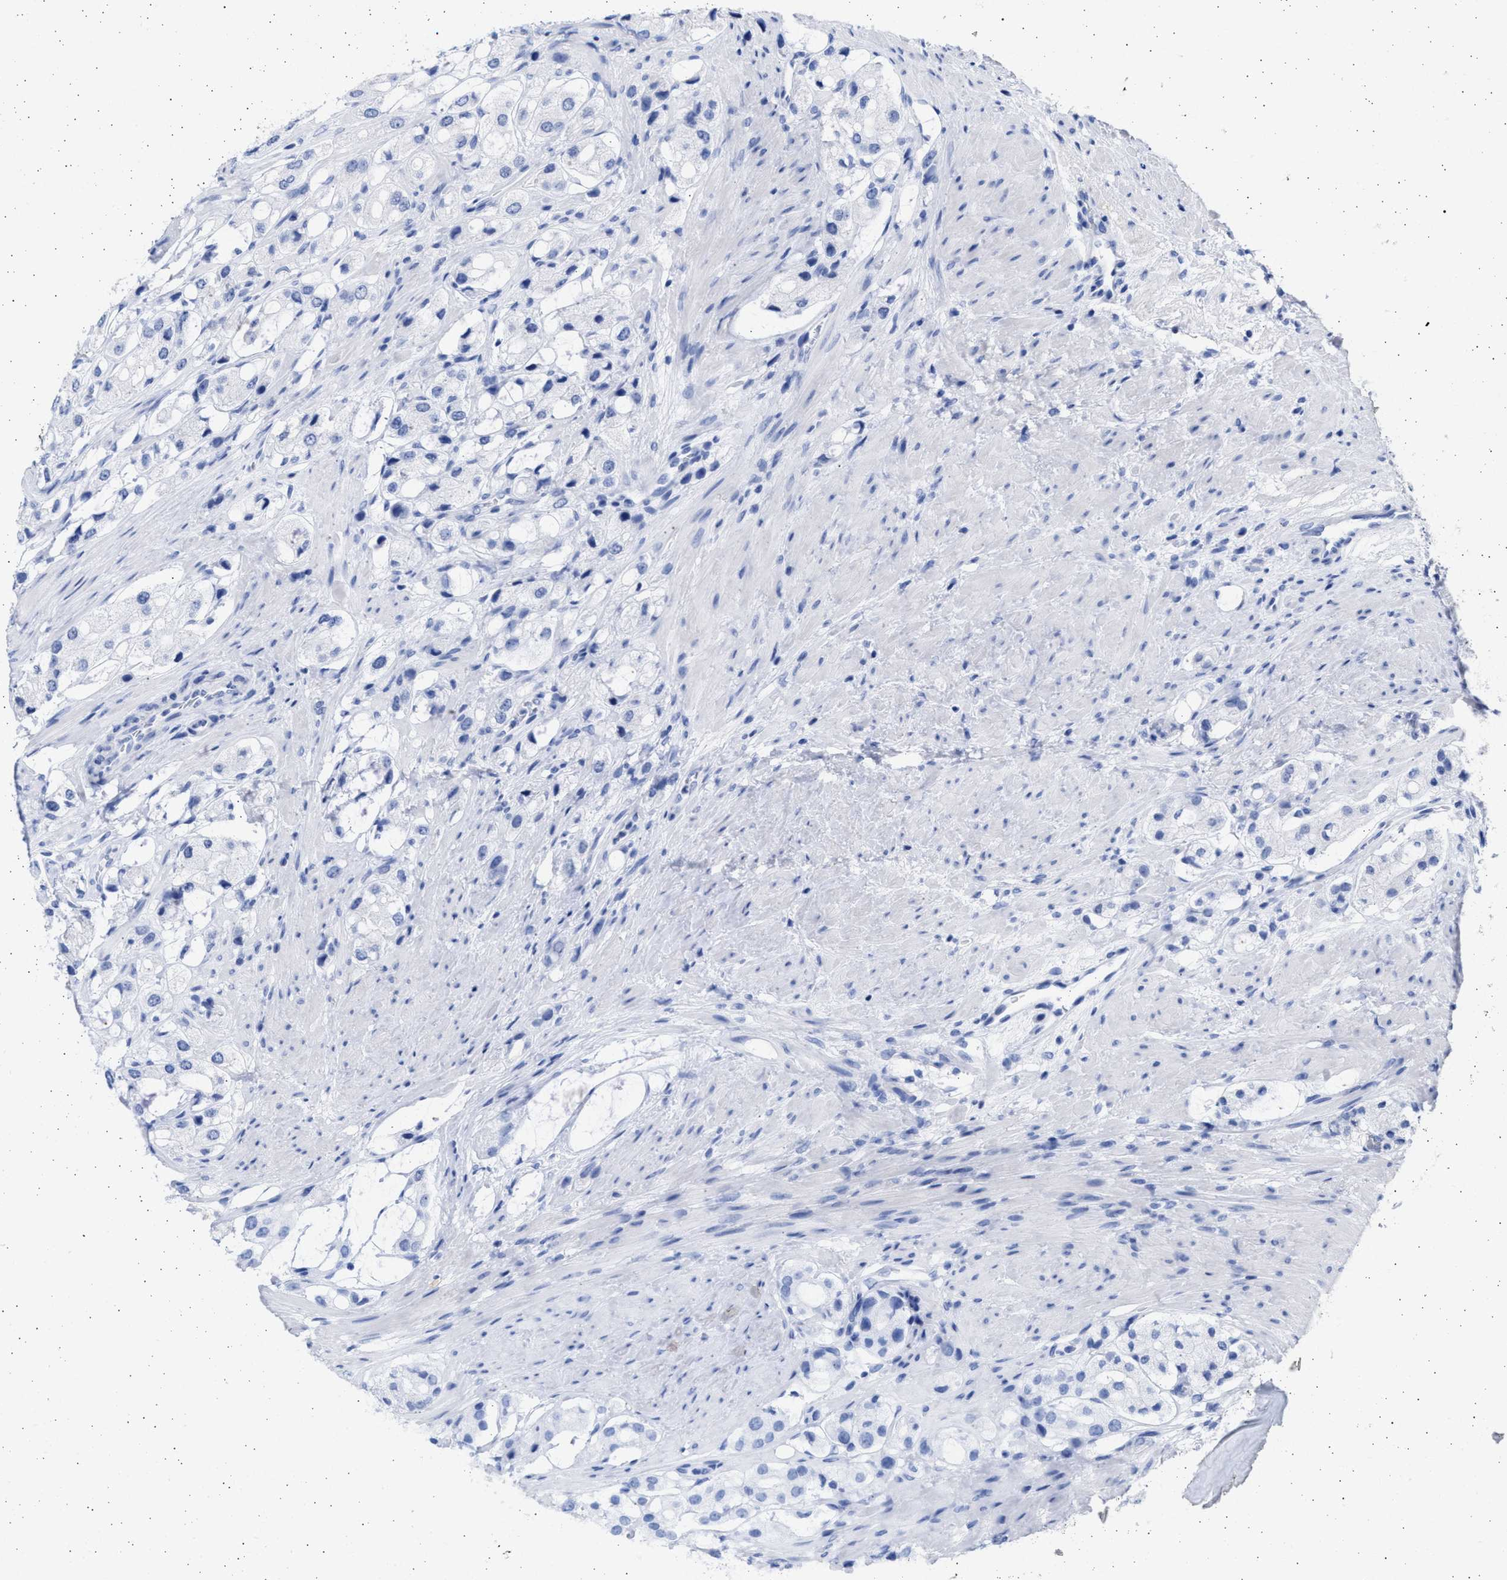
{"staining": {"intensity": "negative", "quantity": "none", "location": "none"}, "tissue": "prostate cancer", "cell_type": "Tumor cells", "image_type": "cancer", "snomed": [{"axis": "morphology", "description": "Adenocarcinoma, High grade"}, {"axis": "topography", "description": "Prostate"}], "caption": "Micrograph shows no significant protein positivity in tumor cells of adenocarcinoma (high-grade) (prostate).", "gene": "ALDOC", "patient": {"sex": "male", "age": 65}}